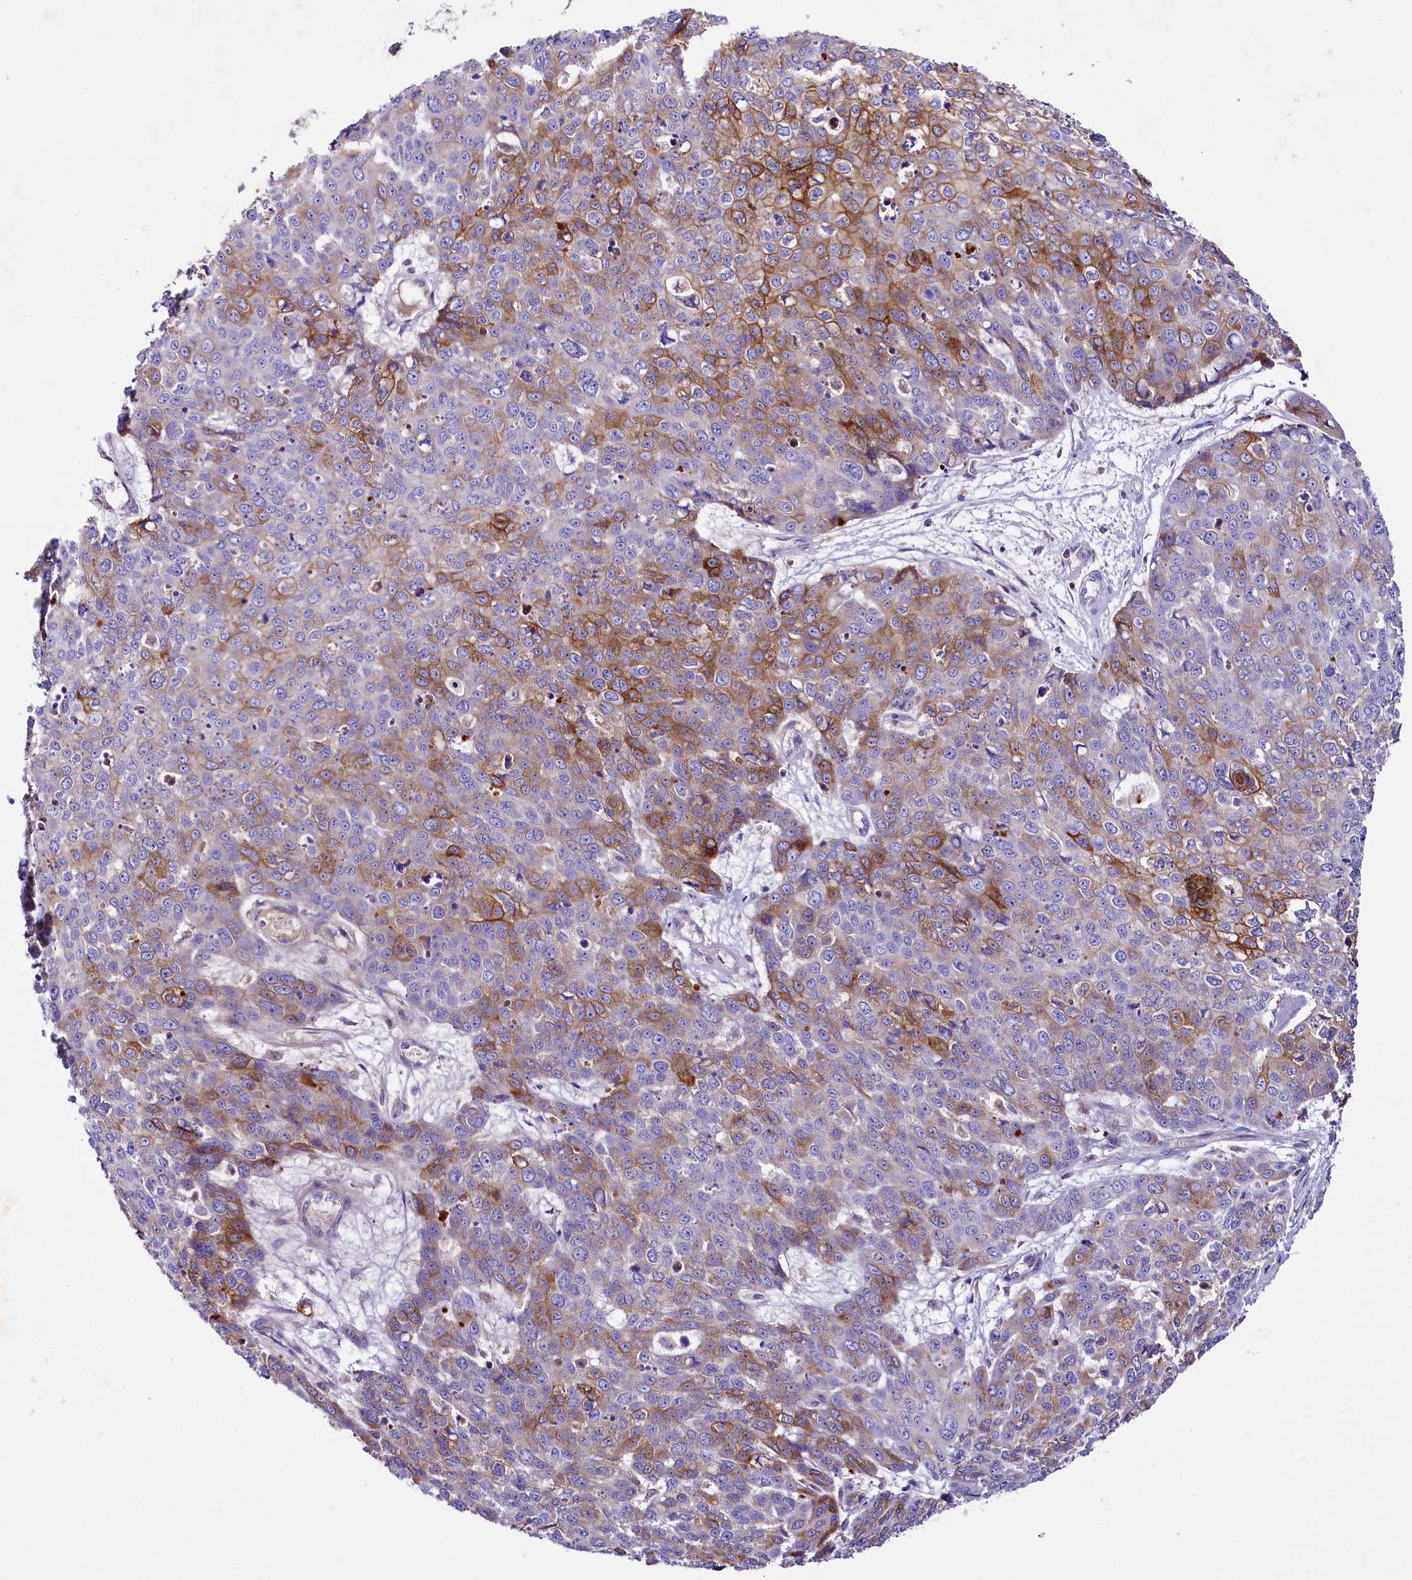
{"staining": {"intensity": "moderate", "quantity": "25%-75%", "location": "cytoplasmic/membranous"}, "tissue": "skin cancer", "cell_type": "Tumor cells", "image_type": "cancer", "snomed": [{"axis": "morphology", "description": "Squamous cell carcinoma, NOS"}, {"axis": "topography", "description": "Skin"}], "caption": "This image demonstrates immunohistochemistry staining of human skin squamous cell carcinoma, with medium moderate cytoplasmic/membranous staining in about 25%-75% of tumor cells.", "gene": "SACM1L", "patient": {"sex": "male", "age": 71}}